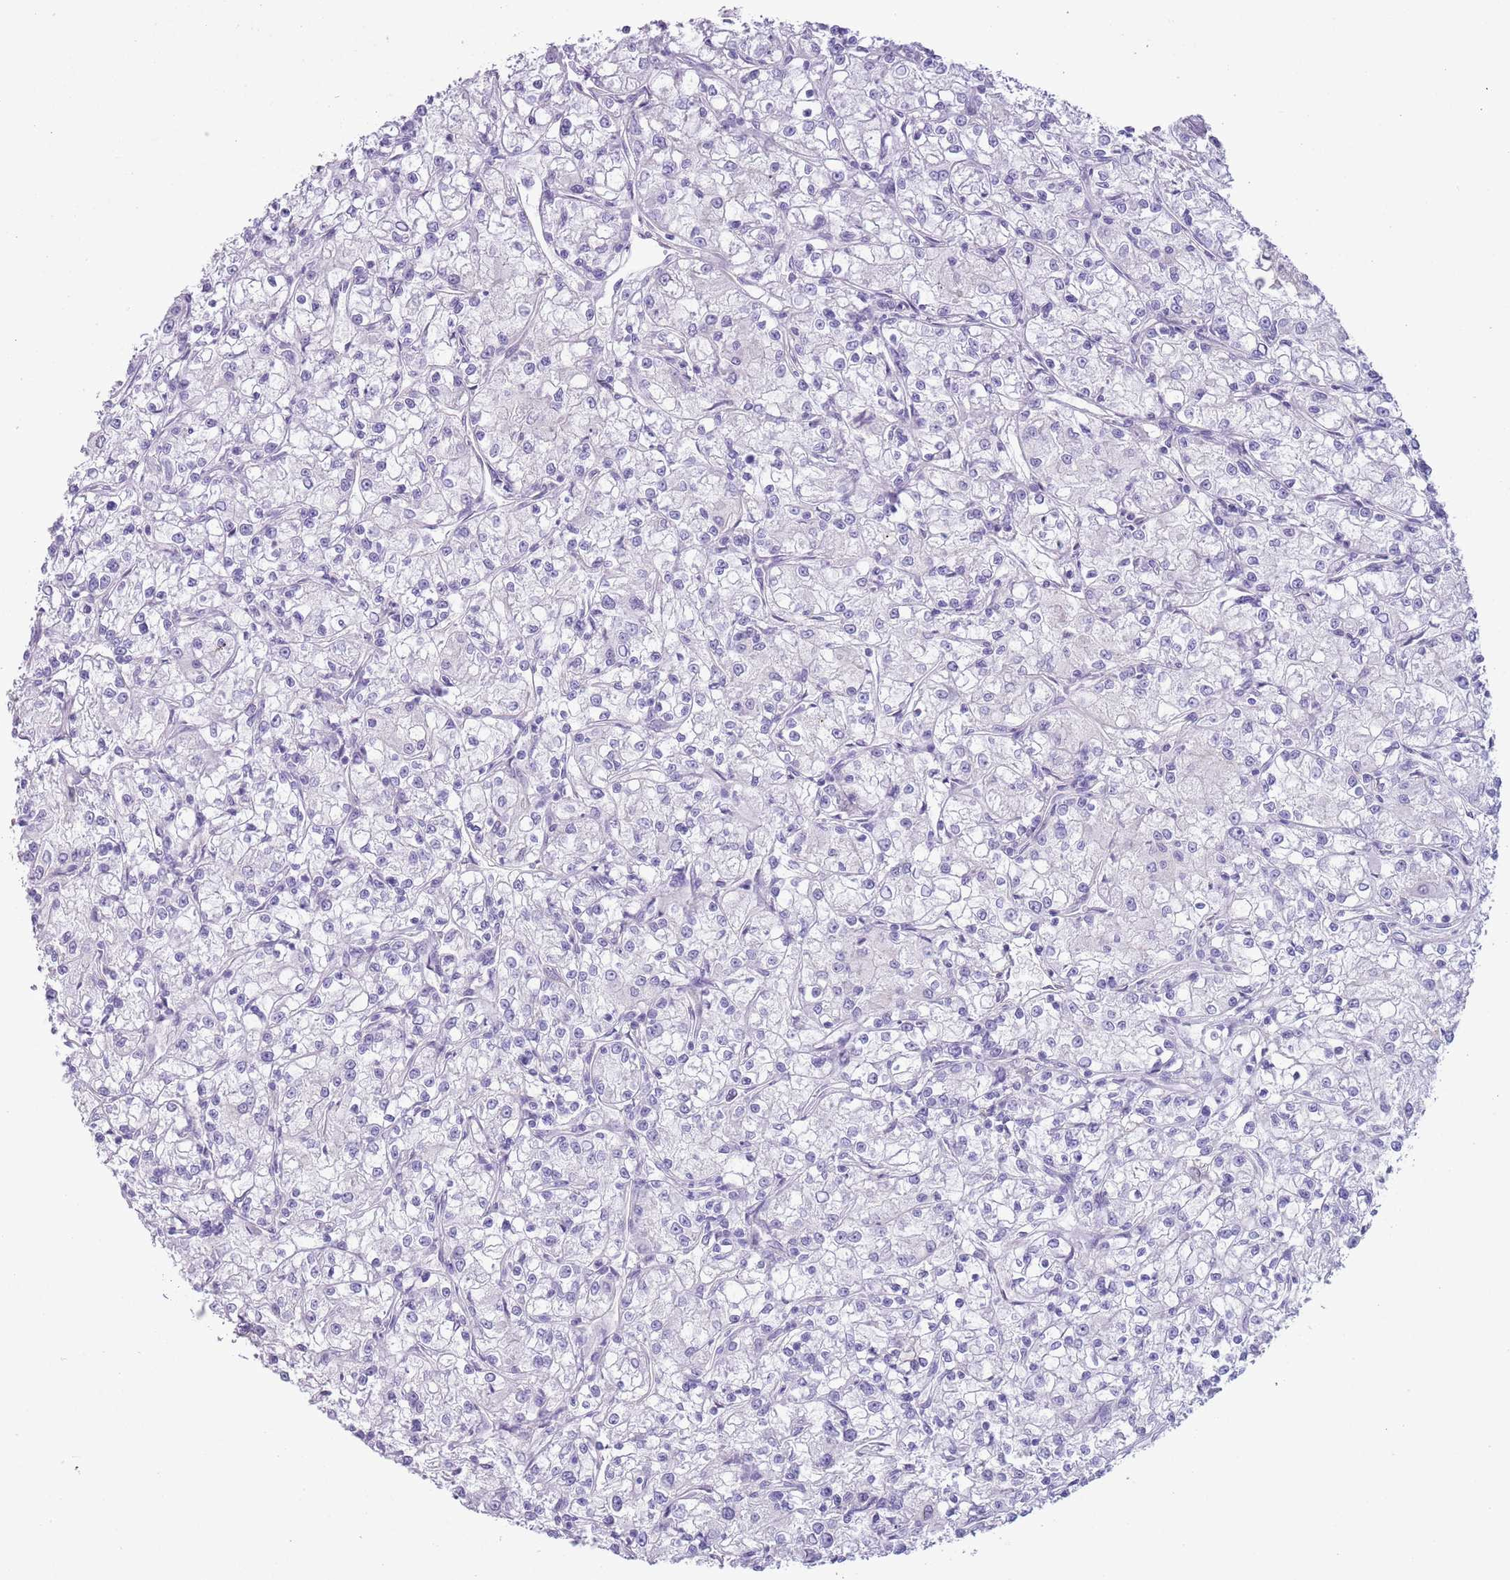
{"staining": {"intensity": "negative", "quantity": "none", "location": "none"}, "tissue": "renal cancer", "cell_type": "Tumor cells", "image_type": "cancer", "snomed": [{"axis": "morphology", "description": "Adenocarcinoma, NOS"}, {"axis": "topography", "description": "Kidney"}], "caption": "Immunohistochemistry of renal cancer (adenocarcinoma) demonstrates no positivity in tumor cells.", "gene": "RBP3", "patient": {"sex": "female", "age": 59}}